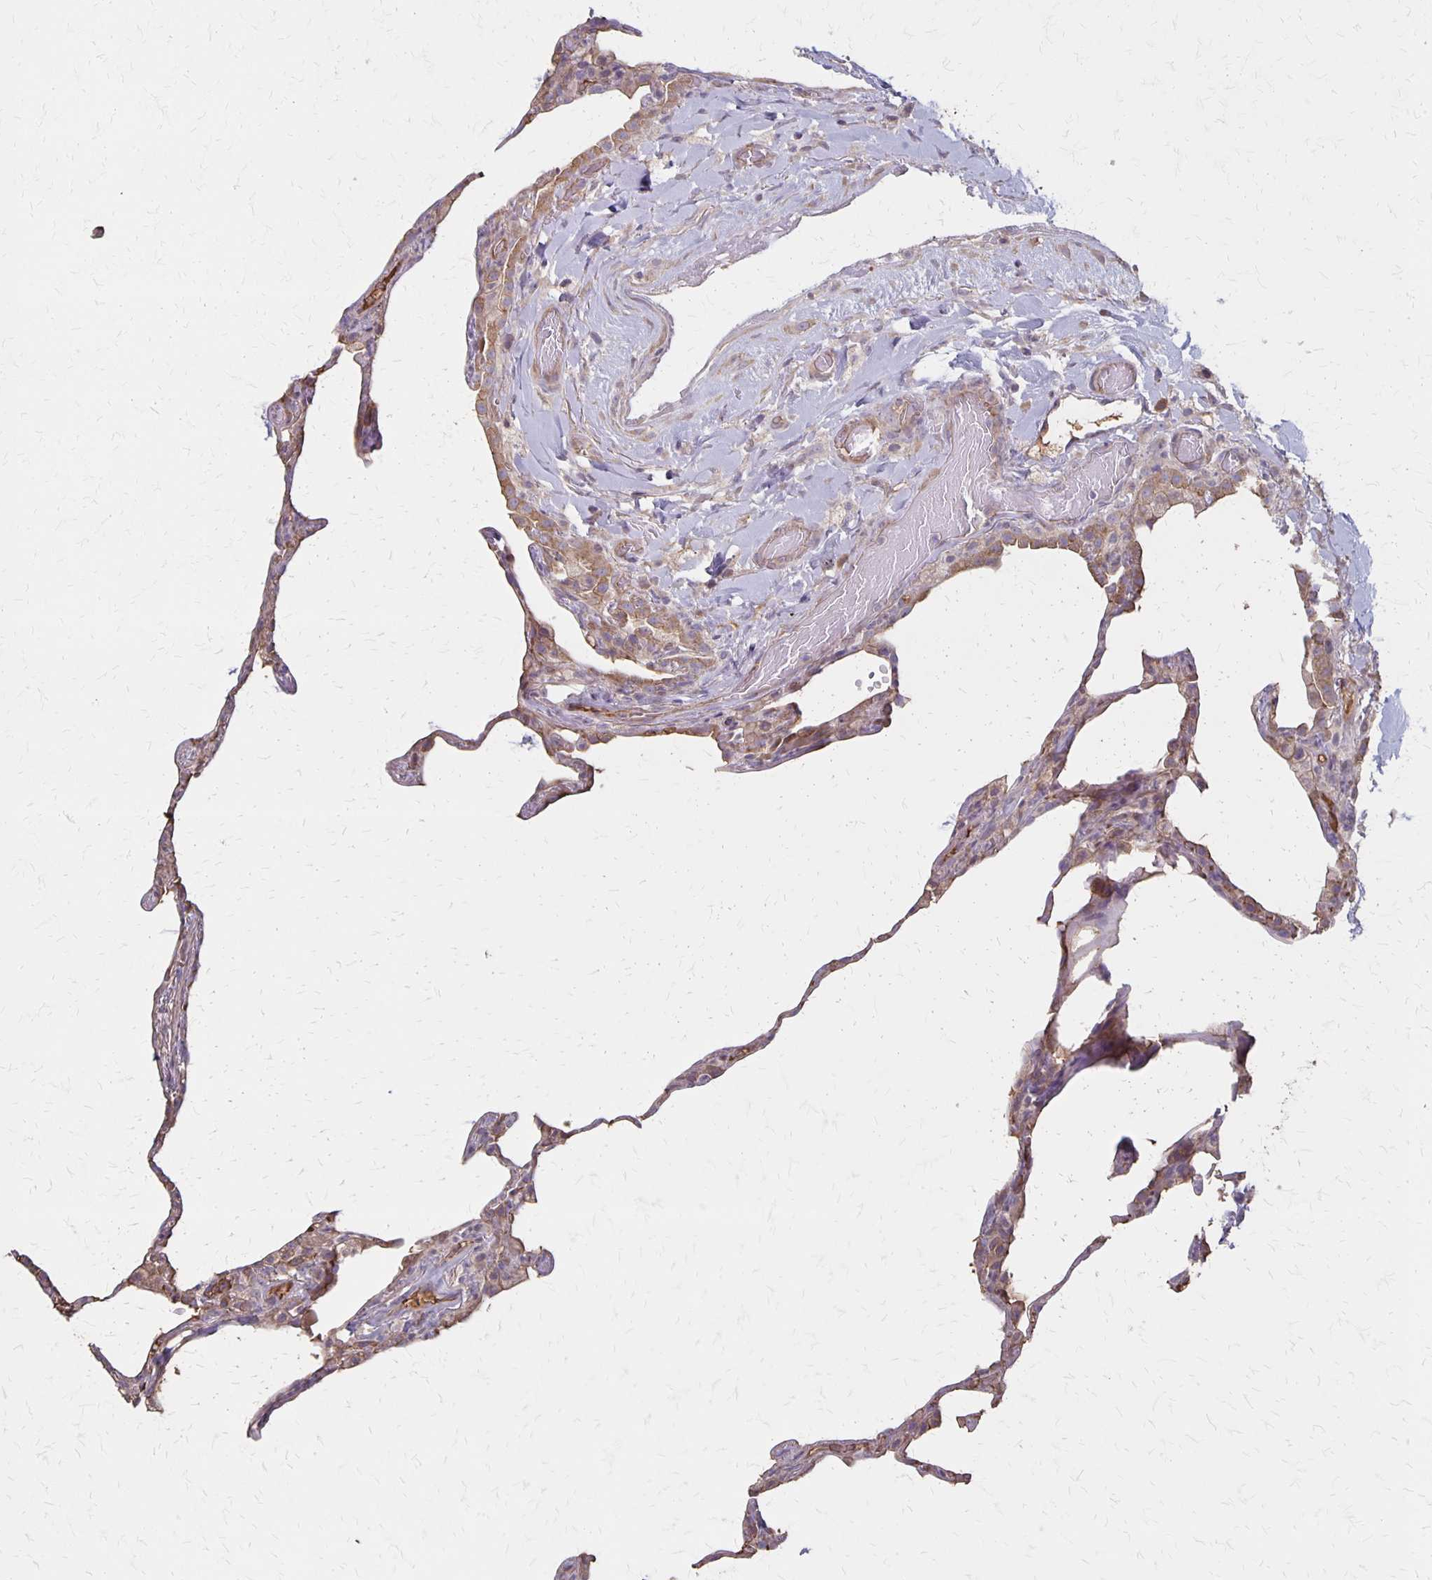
{"staining": {"intensity": "moderate", "quantity": ">75%", "location": "cytoplasmic/membranous"}, "tissue": "lung", "cell_type": "Alveolar cells", "image_type": "normal", "snomed": [{"axis": "morphology", "description": "Normal tissue, NOS"}, {"axis": "topography", "description": "Lung"}], "caption": "The micrograph shows immunohistochemical staining of normal lung. There is moderate cytoplasmic/membranous expression is appreciated in approximately >75% of alveolar cells. (brown staining indicates protein expression, while blue staining denotes nuclei).", "gene": "PROM2", "patient": {"sex": "female", "age": 57}}